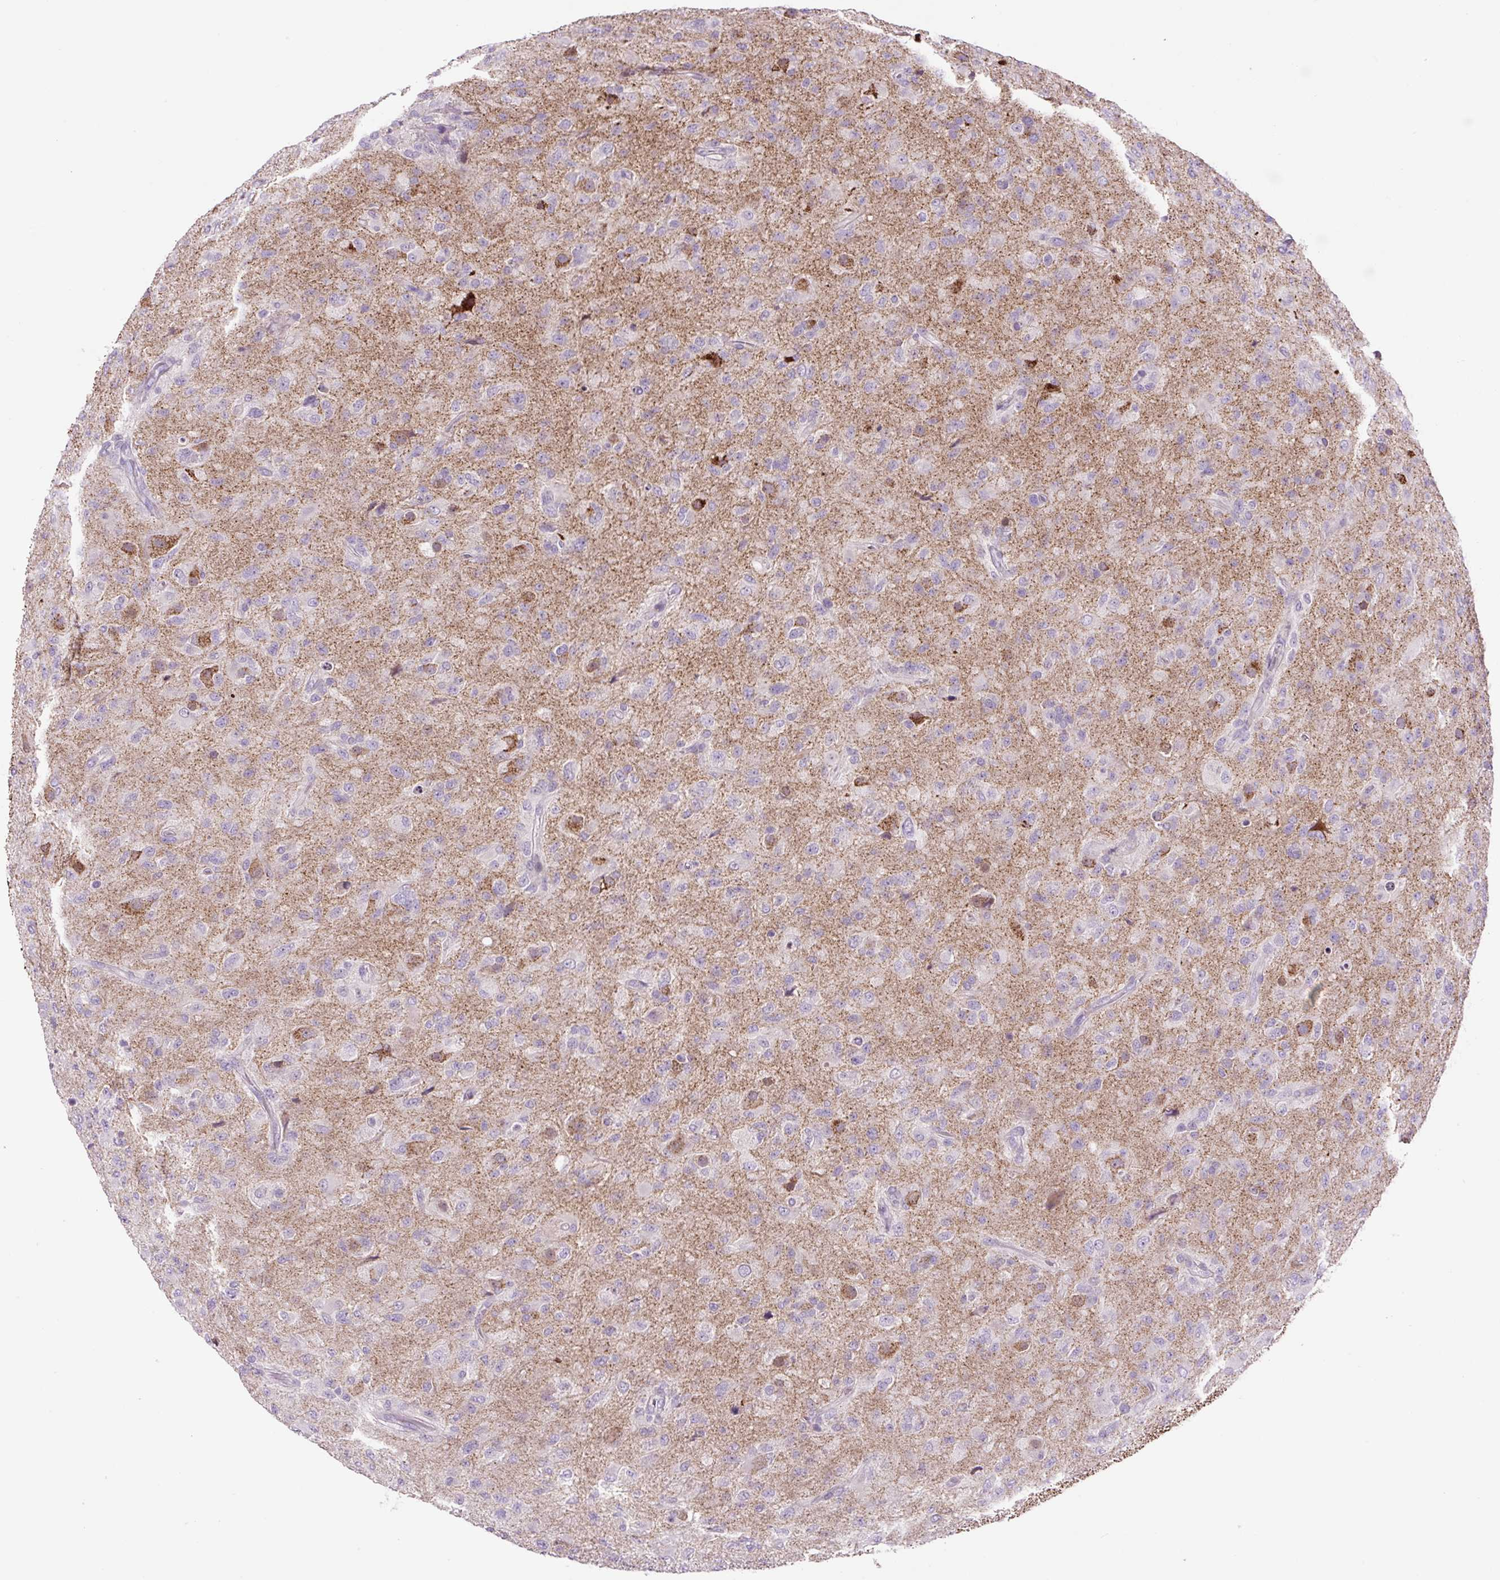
{"staining": {"intensity": "negative", "quantity": "none", "location": "none"}, "tissue": "glioma", "cell_type": "Tumor cells", "image_type": "cancer", "snomed": [{"axis": "morphology", "description": "Glioma, malignant, Low grade"}, {"axis": "topography", "description": "Brain"}], "caption": "A high-resolution micrograph shows immunohistochemistry (IHC) staining of low-grade glioma (malignant), which shows no significant positivity in tumor cells.", "gene": "OGDHL", "patient": {"sex": "male", "age": 65}}